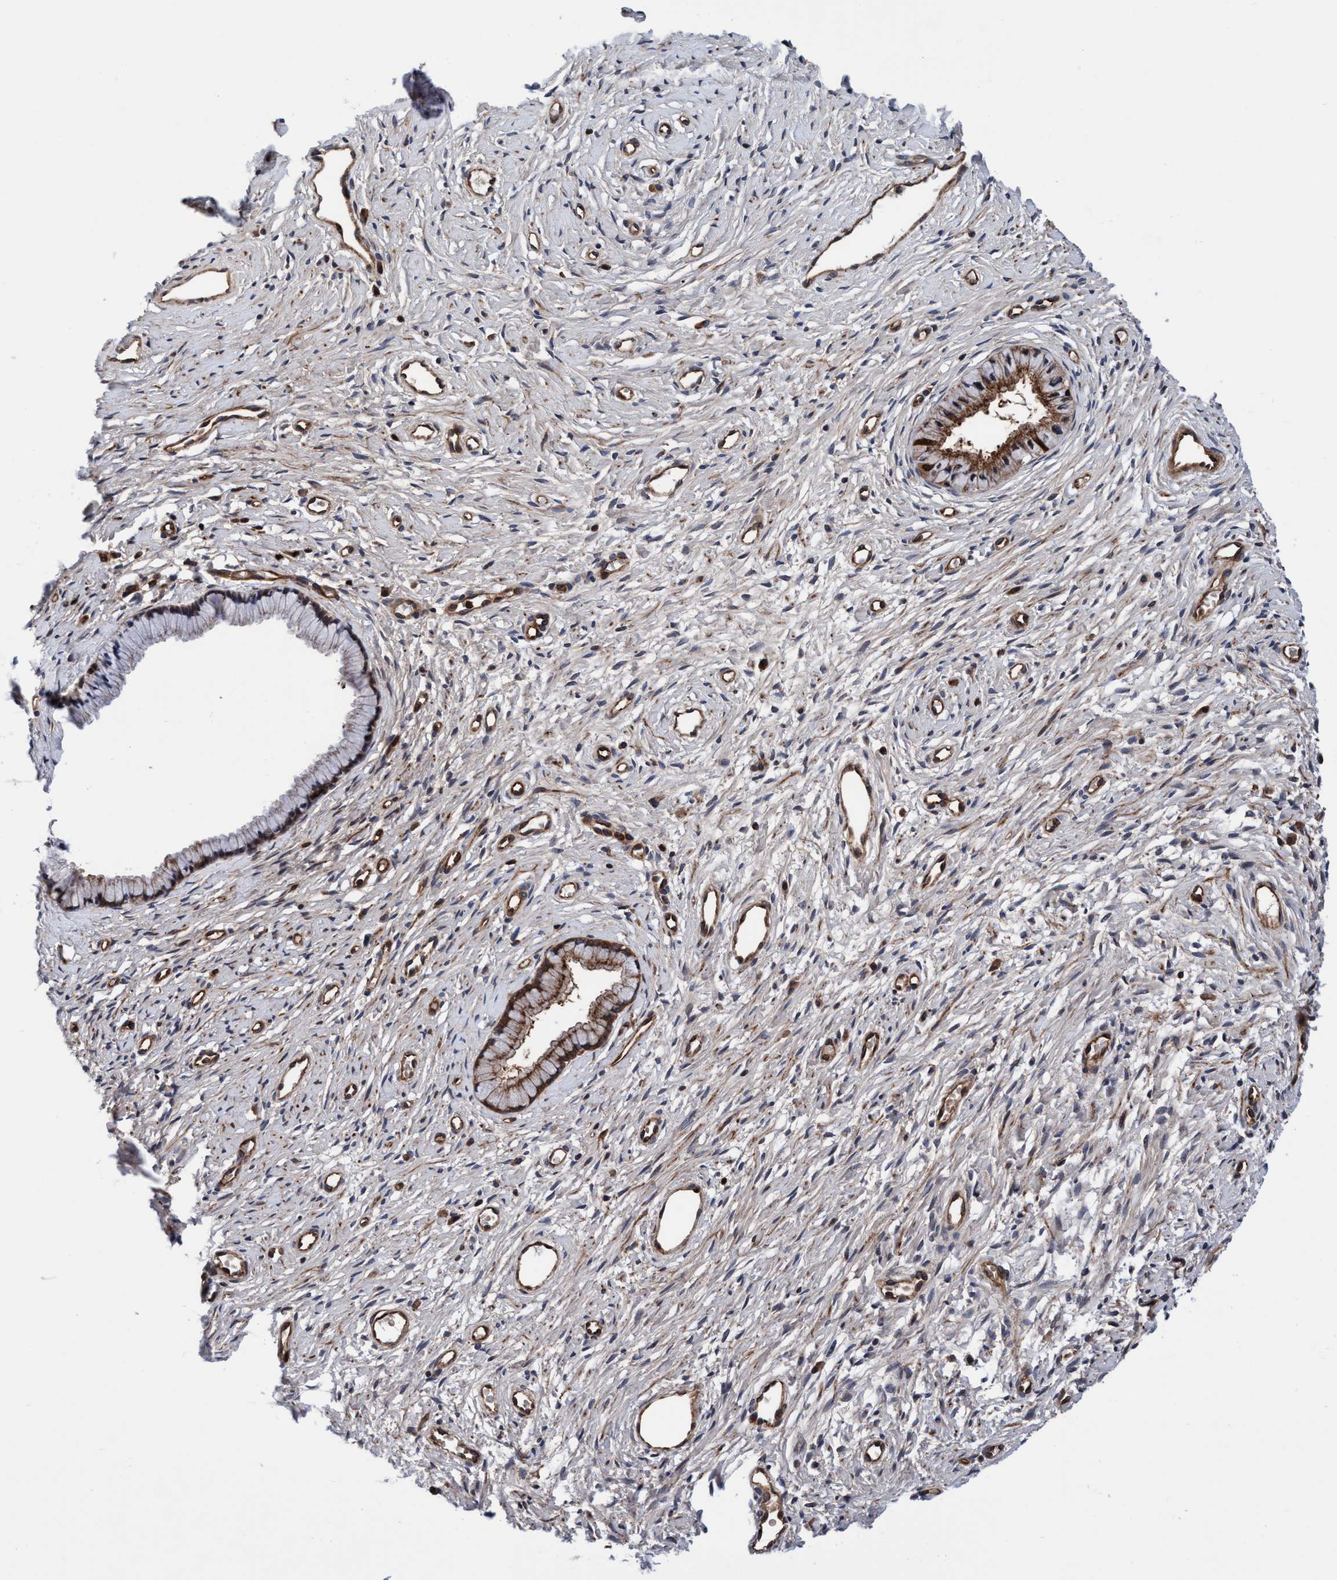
{"staining": {"intensity": "strong", "quantity": "25%-75%", "location": "cytoplasmic/membranous"}, "tissue": "cervix", "cell_type": "Glandular cells", "image_type": "normal", "snomed": [{"axis": "morphology", "description": "Normal tissue, NOS"}, {"axis": "topography", "description": "Cervix"}], "caption": "High-power microscopy captured an immunohistochemistry image of normal cervix, revealing strong cytoplasmic/membranous staining in about 25%-75% of glandular cells.", "gene": "MCM3AP", "patient": {"sex": "female", "age": 77}}